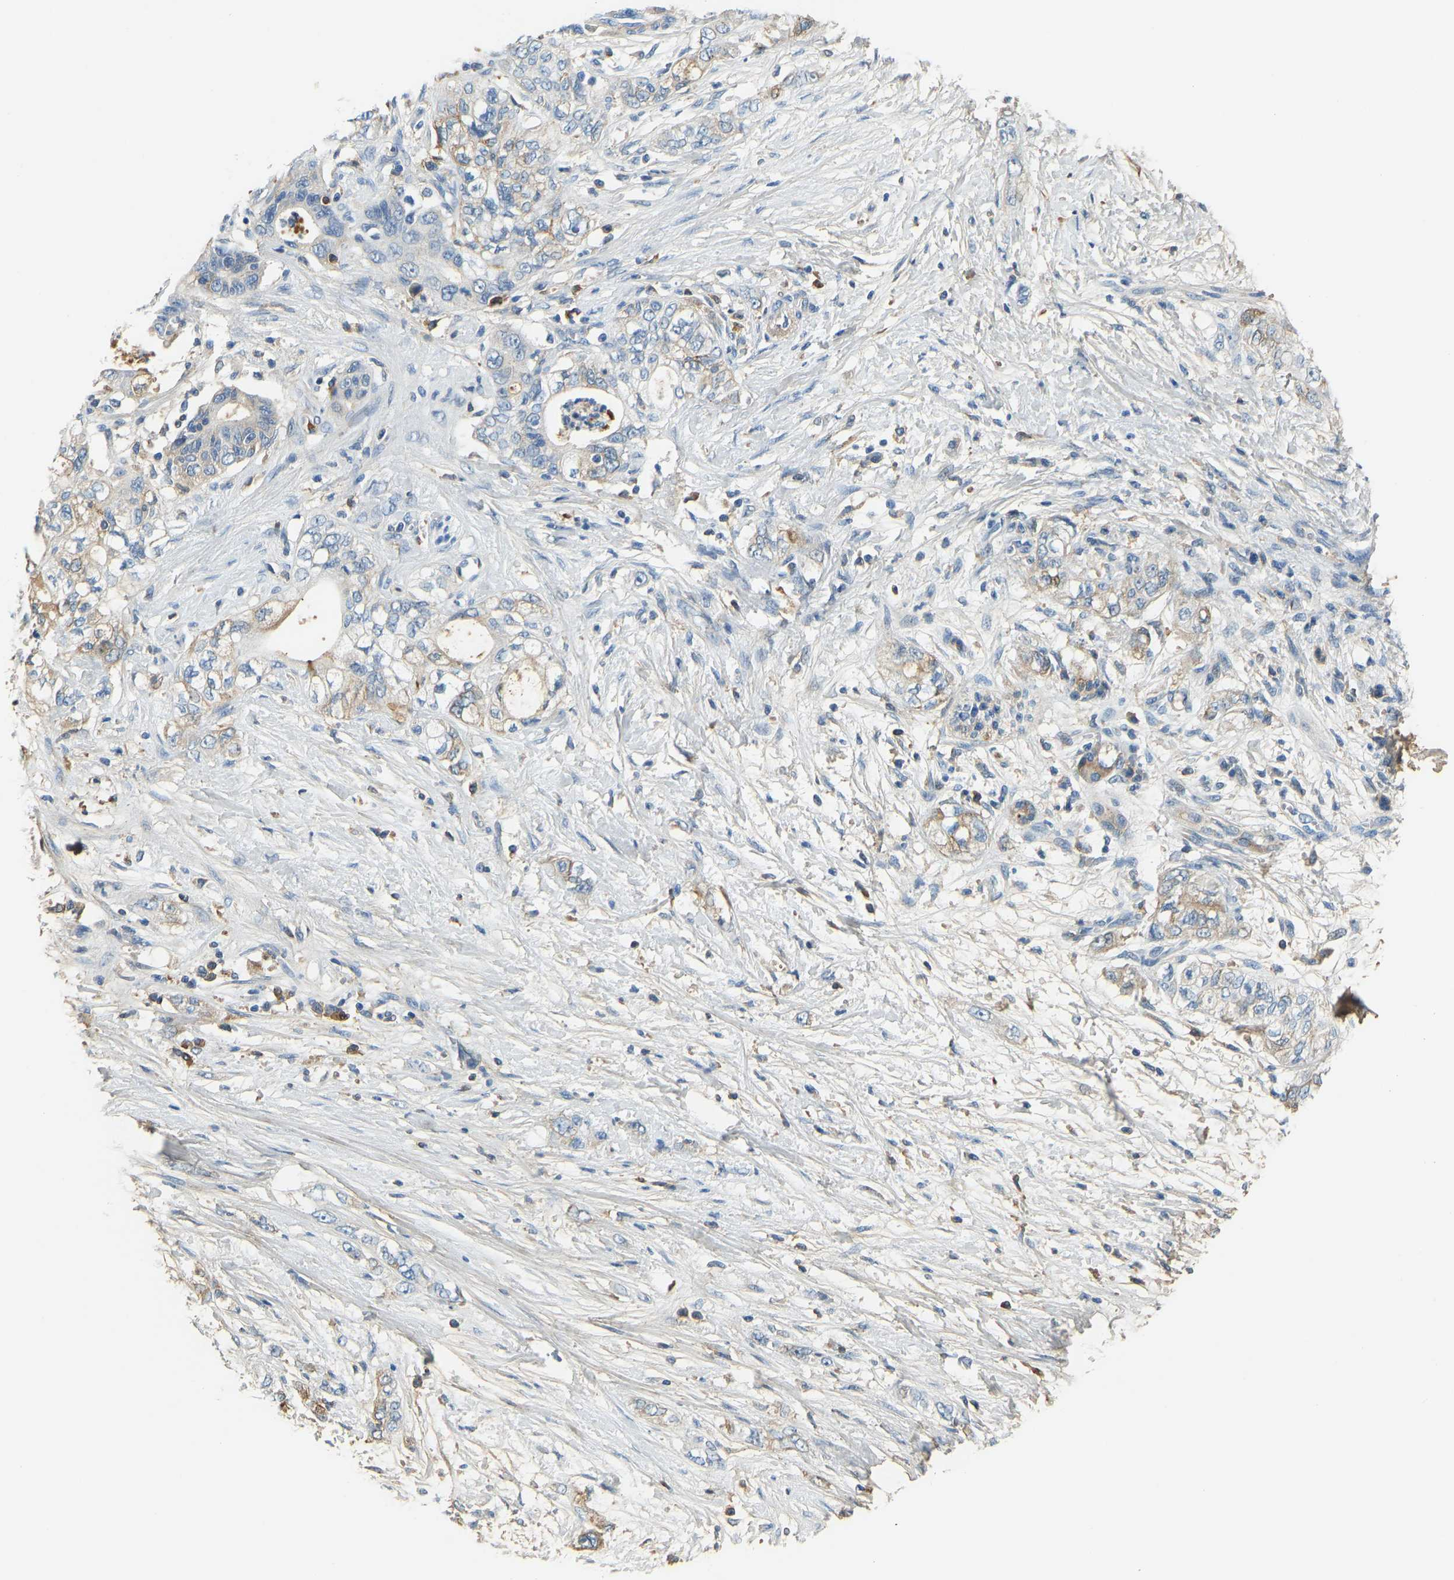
{"staining": {"intensity": "negative", "quantity": "none", "location": "none"}, "tissue": "pancreatic cancer", "cell_type": "Tumor cells", "image_type": "cancer", "snomed": [{"axis": "morphology", "description": "Adenocarcinoma, NOS"}, {"axis": "topography", "description": "Pancreas"}], "caption": "A histopathology image of human adenocarcinoma (pancreatic) is negative for staining in tumor cells.", "gene": "THBS4", "patient": {"sex": "male", "age": 70}}